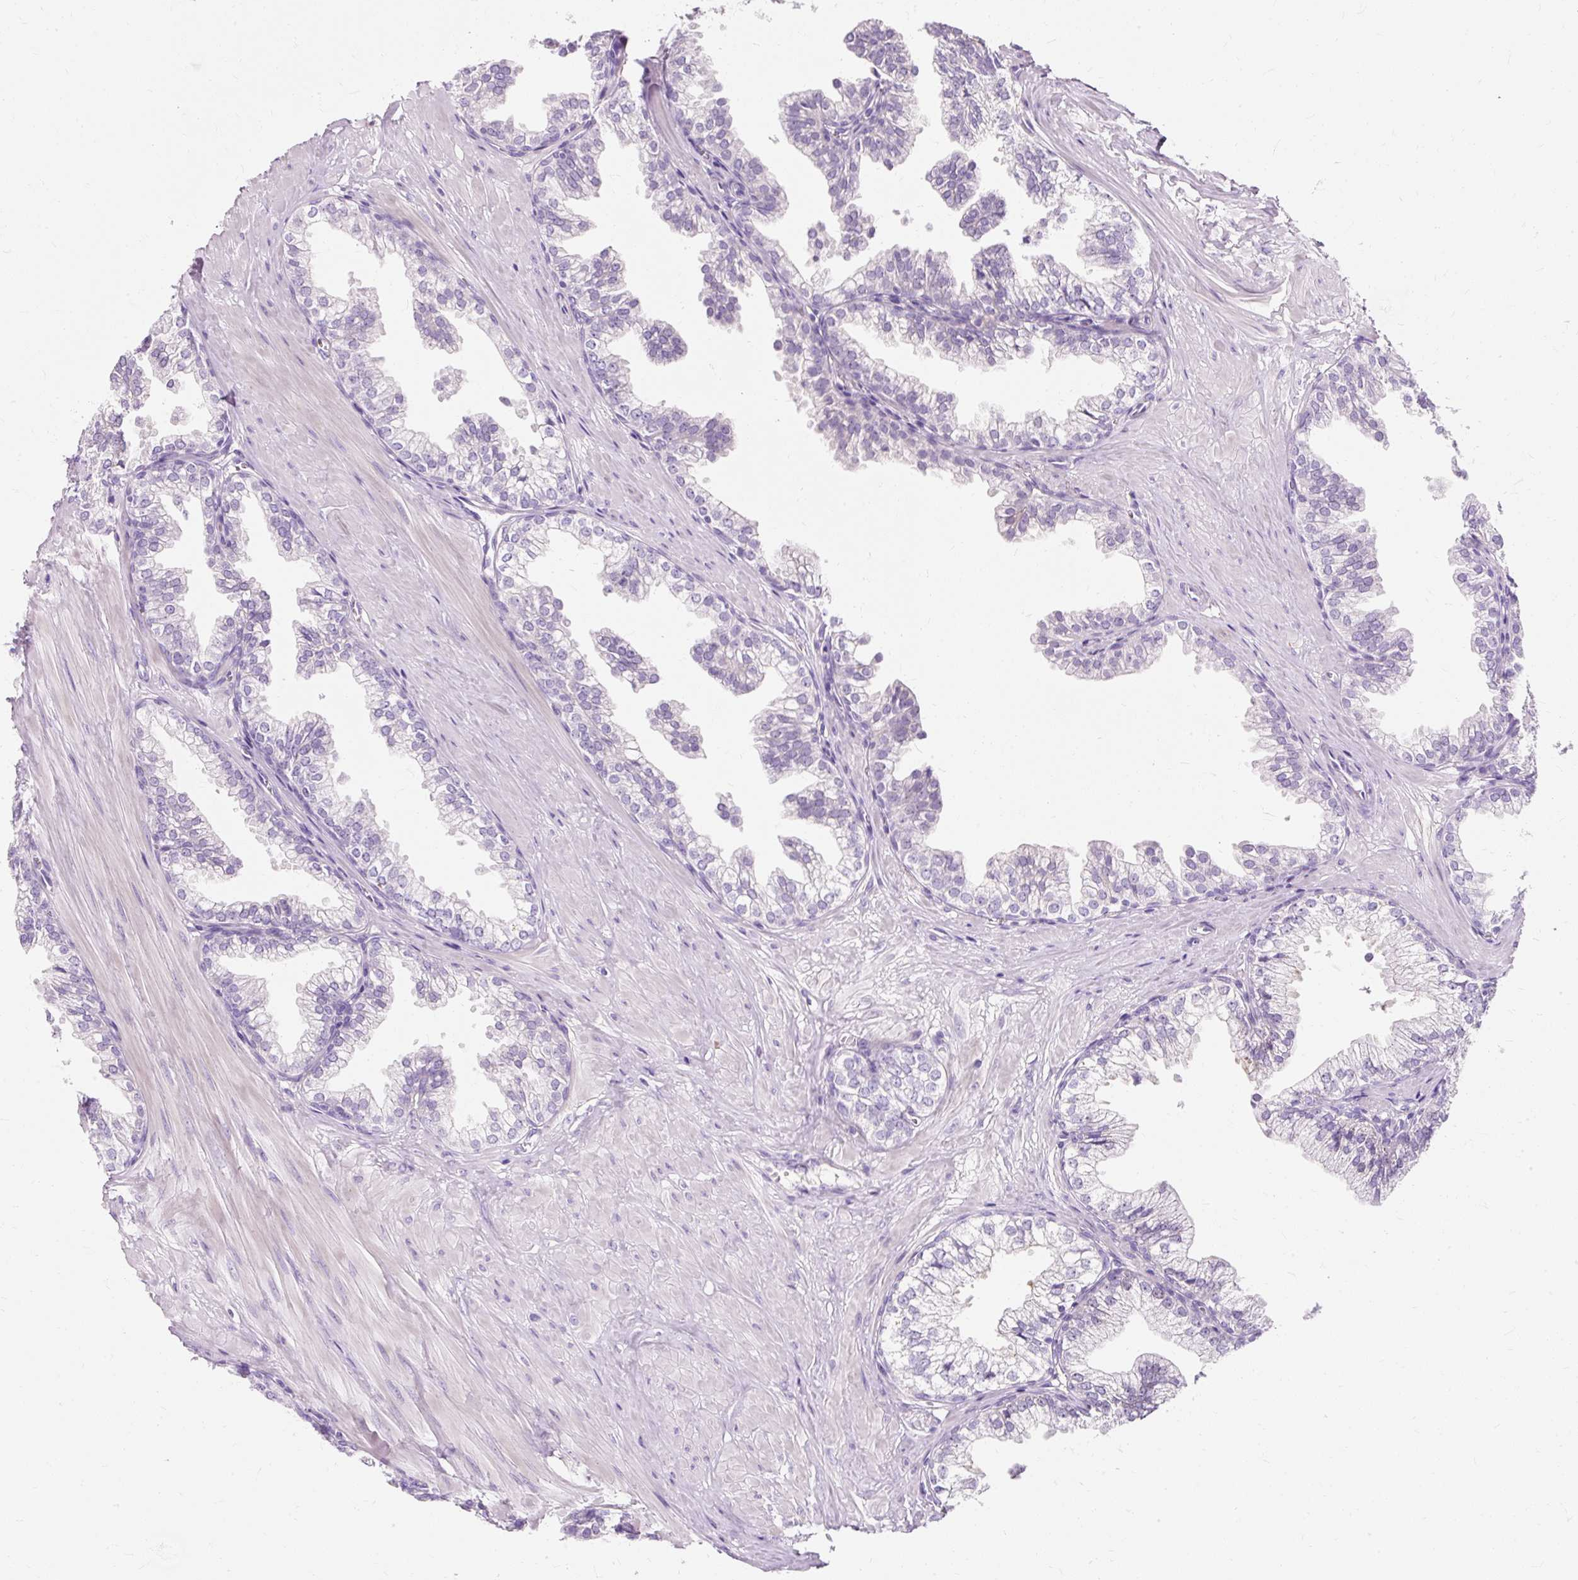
{"staining": {"intensity": "negative", "quantity": "none", "location": "none"}, "tissue": "prostate", "cell_type": "Glandular cells", "image_type": "normal", "snomed": [{"axis": "morphology", "description": "Normal tissue, NOS"}, {"axis": "topography", "description": "Prostate"}, {"axis": "topography", "description": "Peripheral nerve tissue"}], "caption": "High magnification brightfield microscopy of normal prostate stained with DAB (brown) and counterstained with hematoxylin (blue): glandular cells show no significant staining. Brightfield microscopy of immunohistochemistry (IHC) stained with DAB (brown) and hematoxylin (blue), captured at high magnification.", "gene": "CLDN25", "patient": {"sex": "male", "age": 55}}